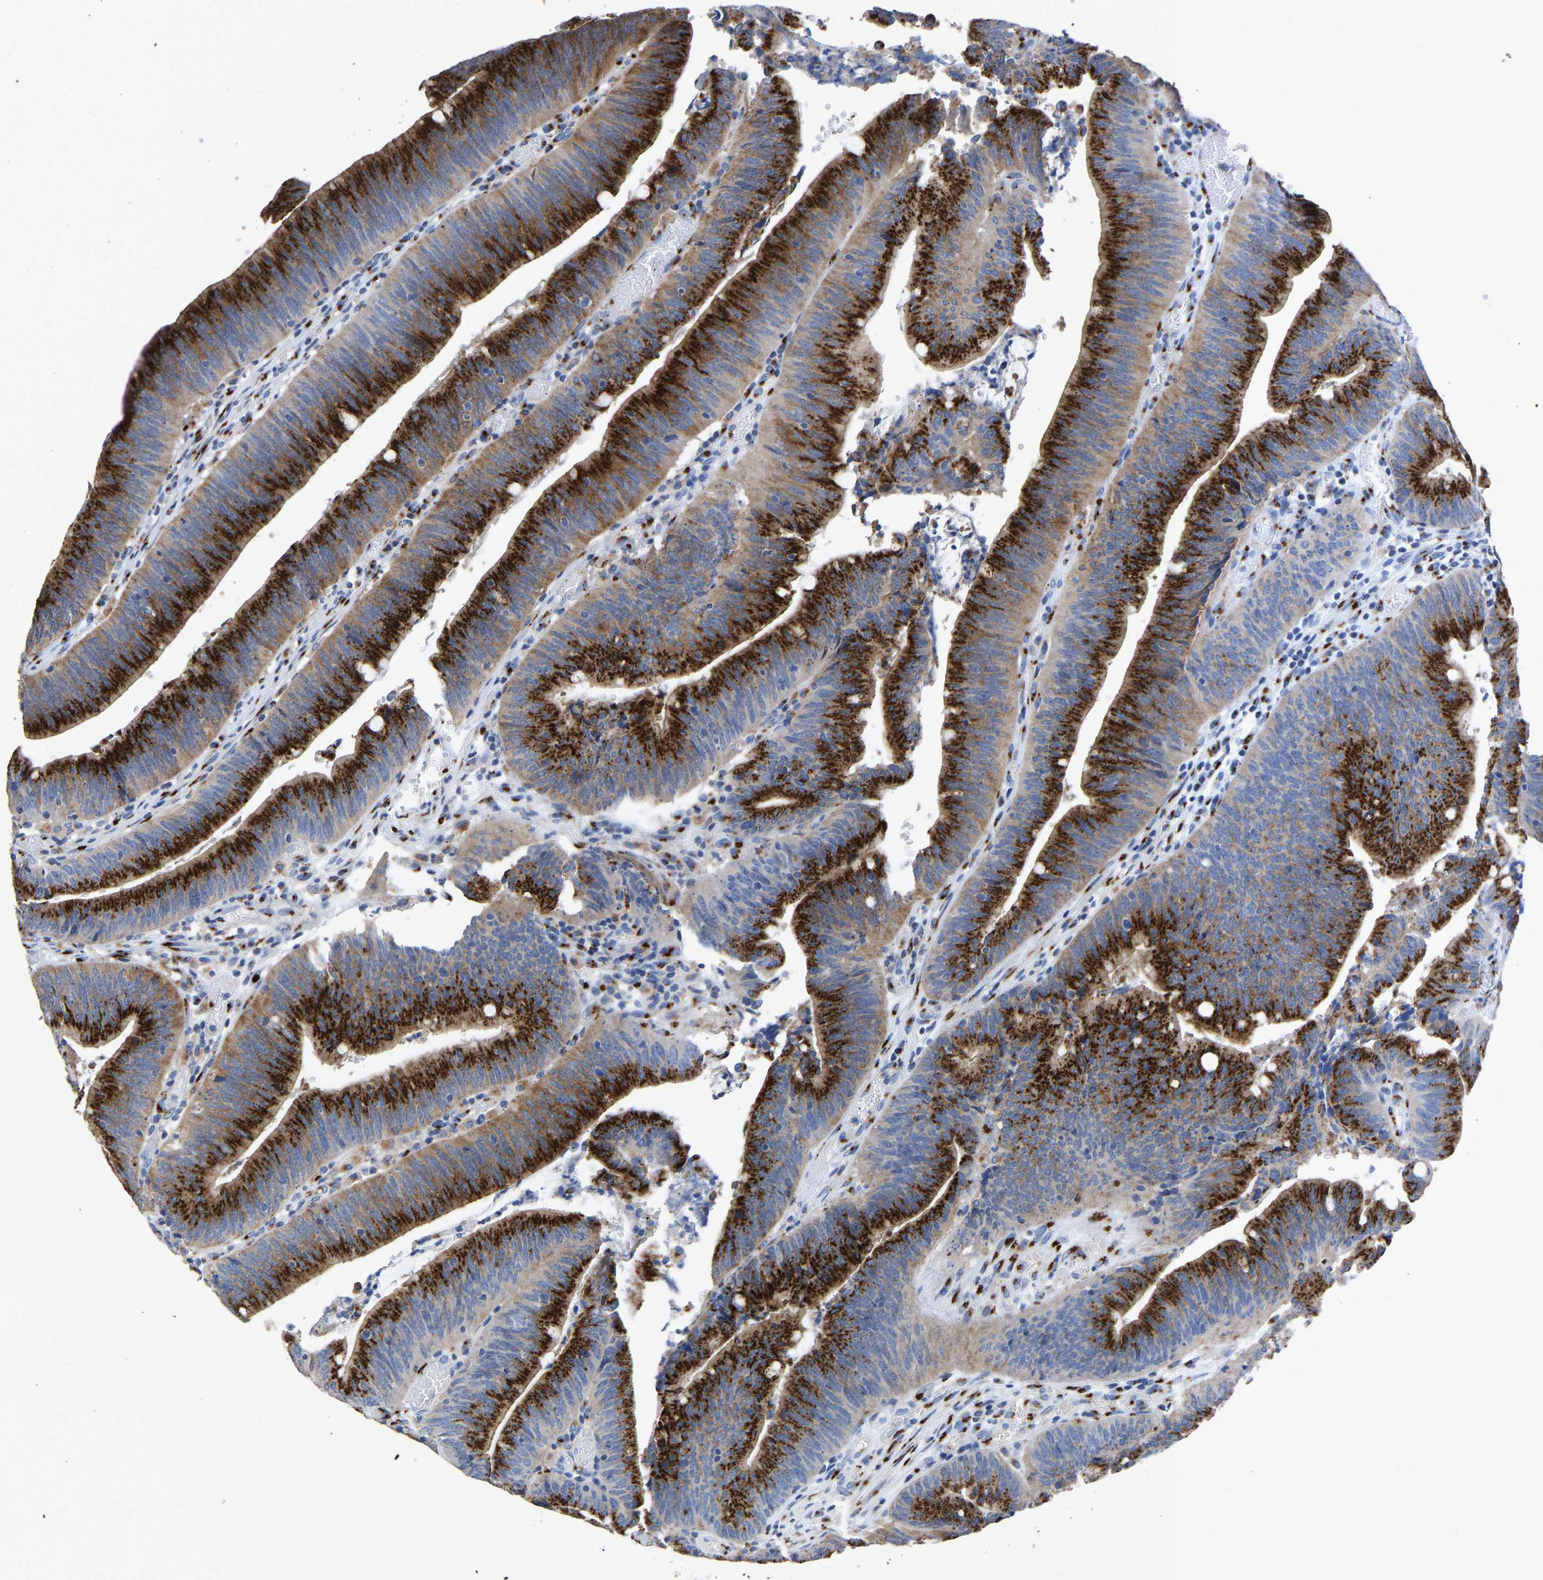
{"staining": {"intensity": "strong", "quantity": ">75%", "location": "cytoplasmic/membranous"}, "tissue": "colorectal cancer", "cell_type": "Tumor cells", "image_type": "cancer", "snomed": [{"axis": "morphology", "description": "Normal tissue, NOS"}, {"axis": "morphology", "description": "Adenocarcinoma, NOS"}, {"axis": "topography", "description": "Rectum"}], "caption": "Colorectal cancer stained with a protein marker displays strong staining in tumor cells.", "gene": "TMEM87A", "patient": {"sex": "female", "age": 66}}